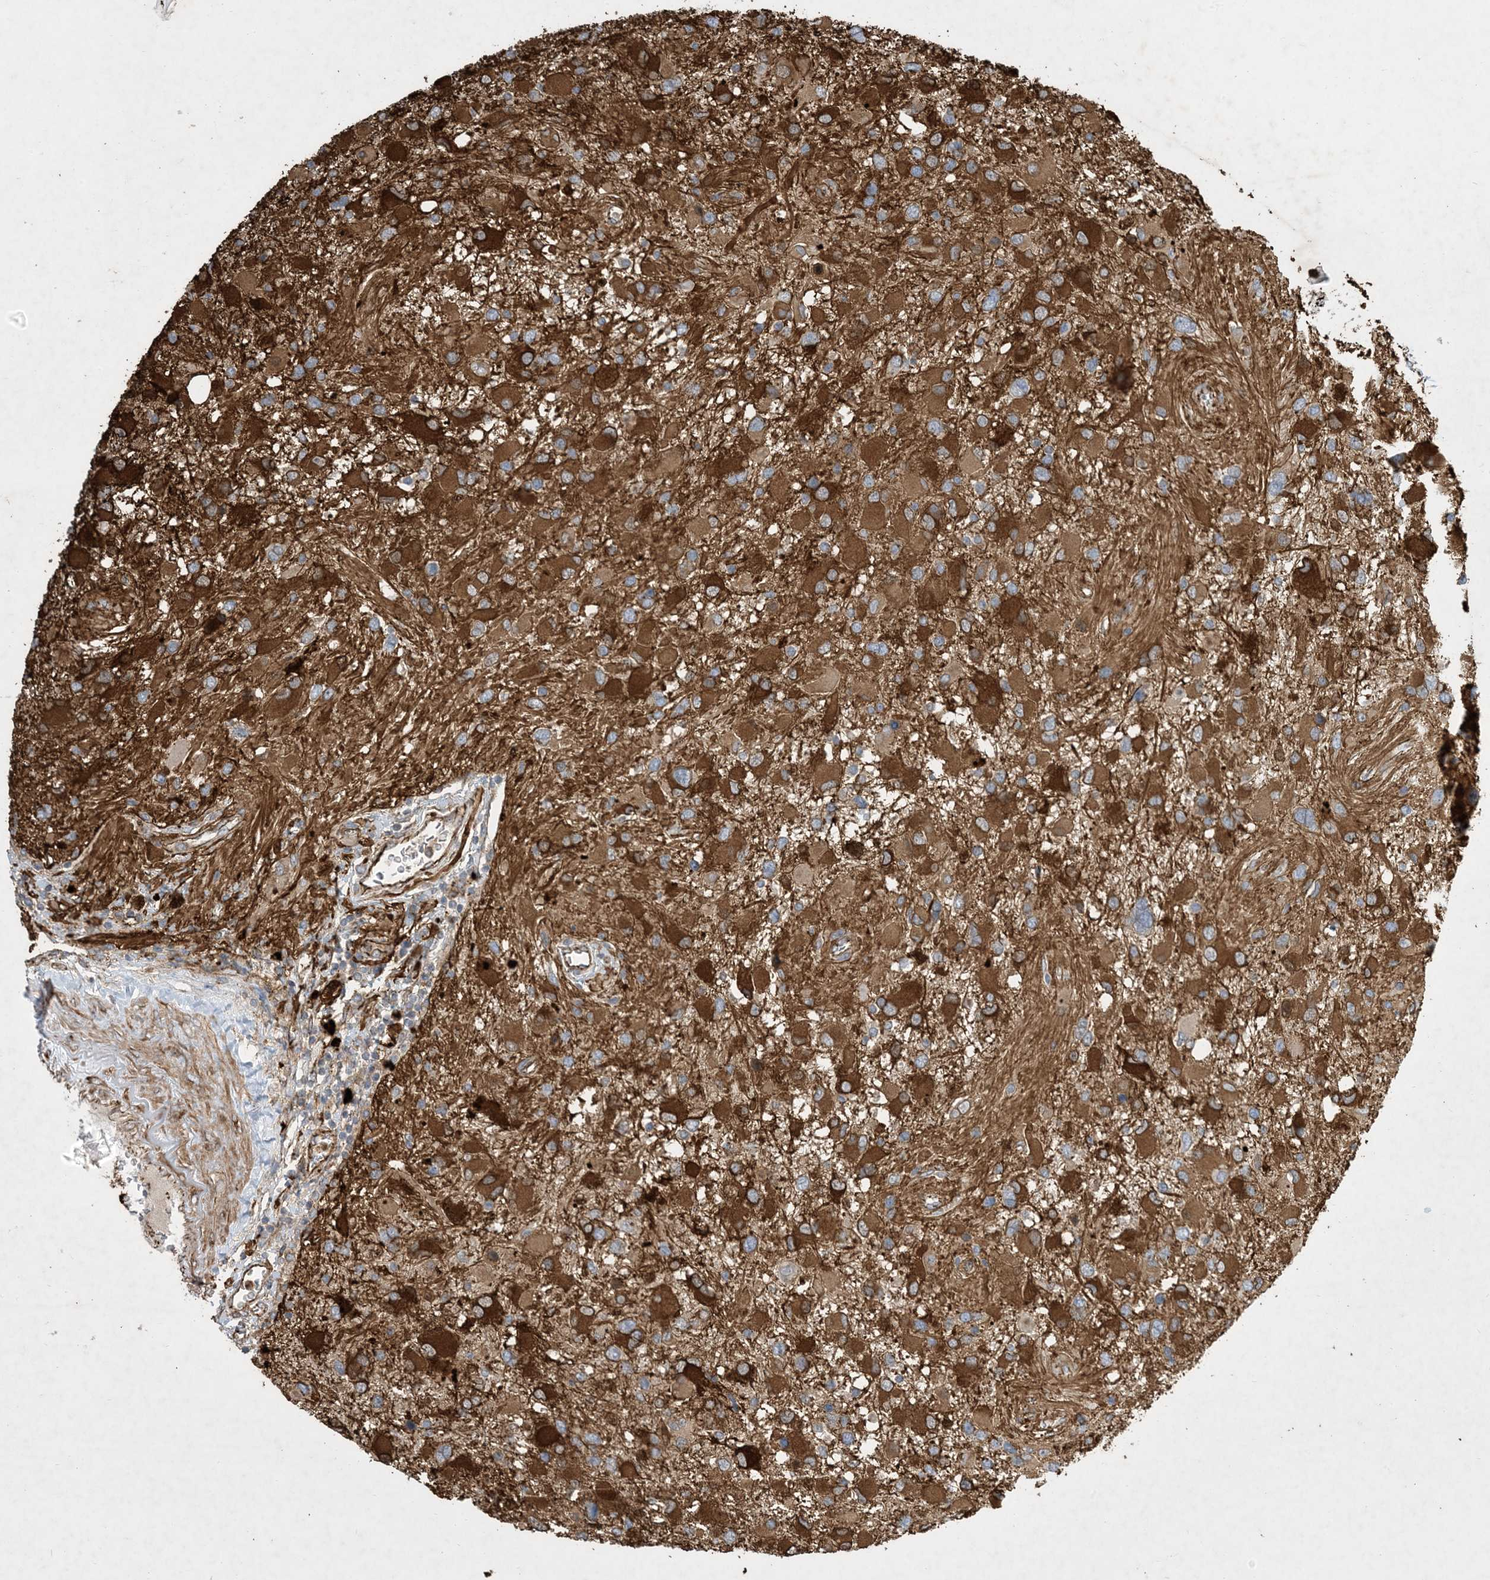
{"staining": {"intensity": "strong", "quantity": ">75%", "location": "cytoplasmic/membranous"}, "tissue": "glioma", "cell_type": "Tumor cells", "image_type": "cancer", "snomed": [{"axis": "morphology", "description": "Glioma, malignant, High grade"}, {"axis": "topography", "description": "Brain"}], "caption": "Tumor cells demonstrate high levels of strong cytoplasmic/membranous staining in about >75% of cells in glioma.", "gene": "OTOP1", "patient": {"sex": "male", "age": 53}}